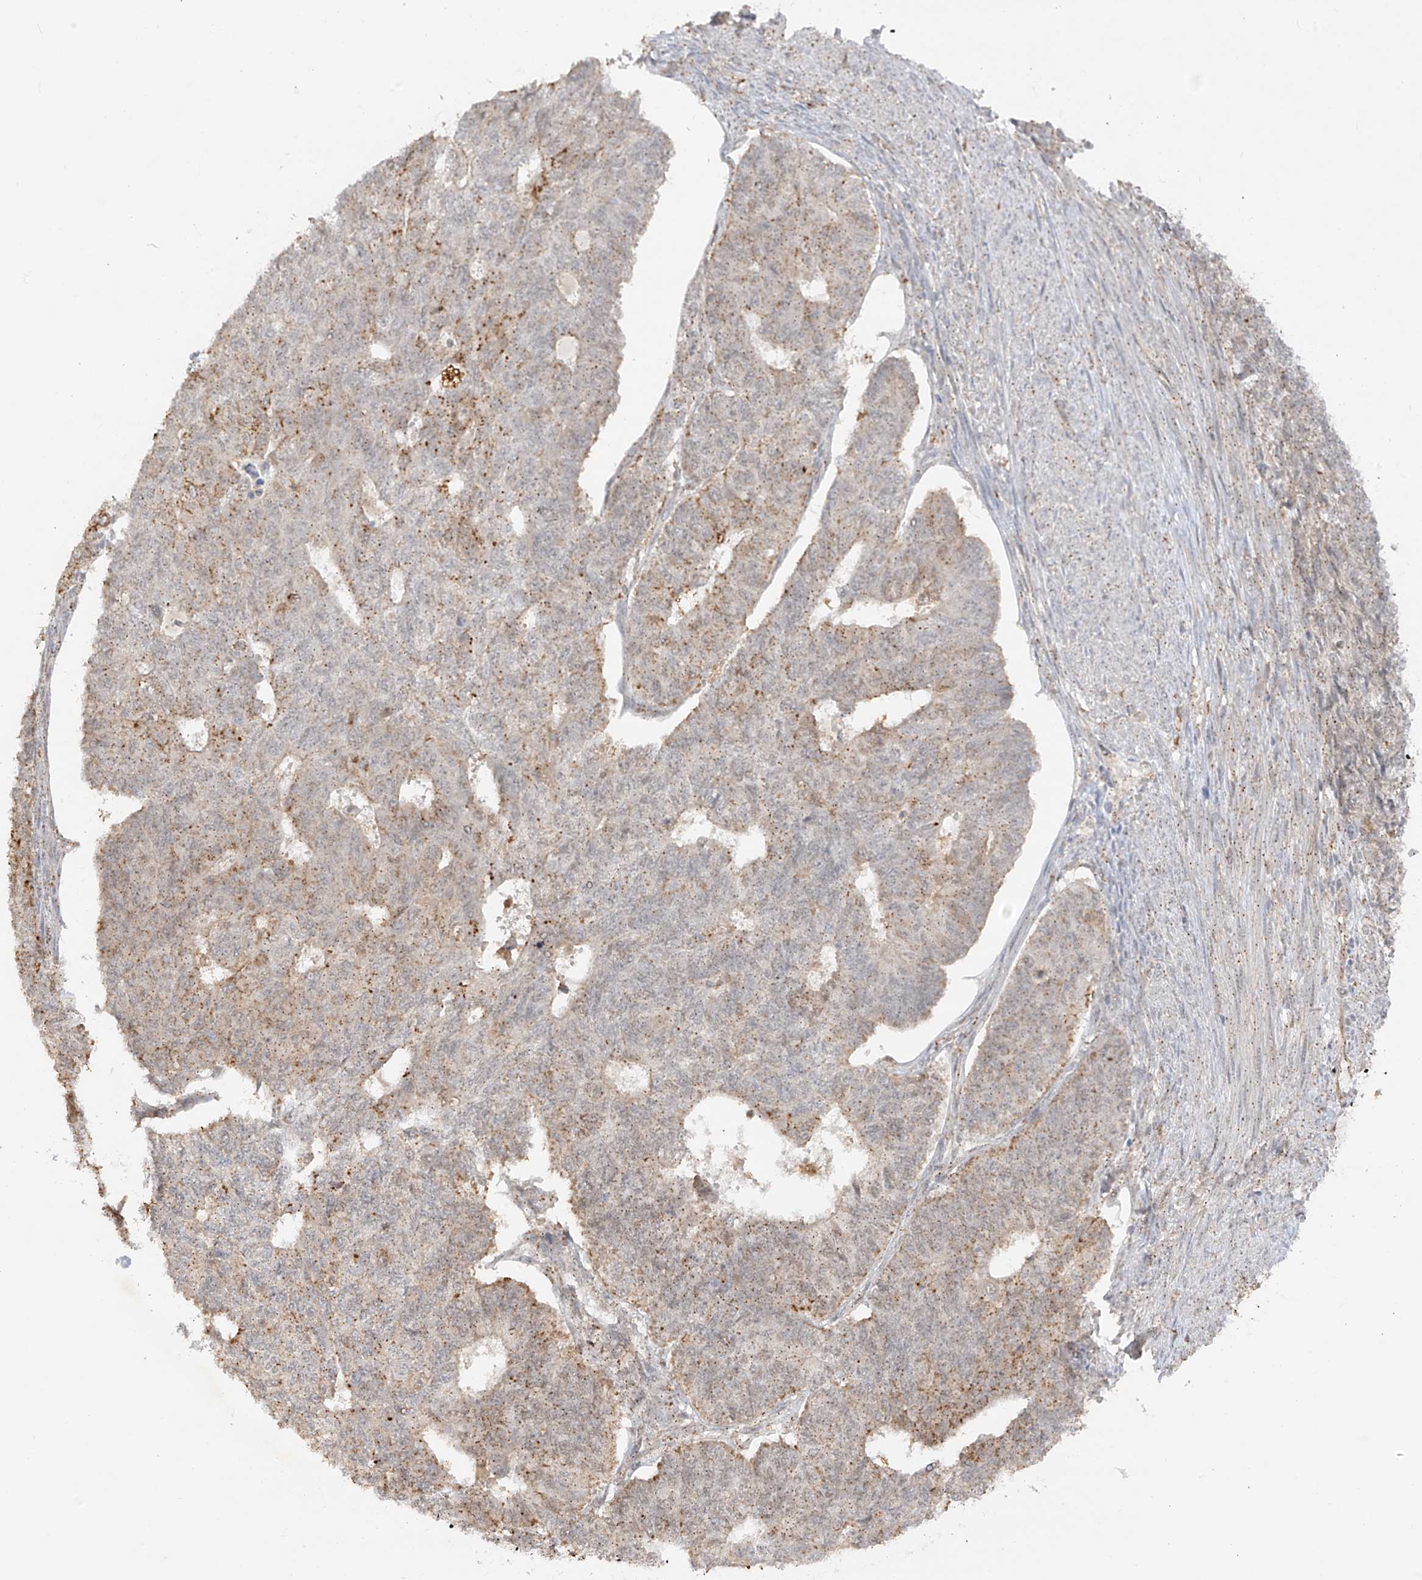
{"staining": {"intensity": "moderate", "quantity": "25%-75%", "location": "cytoplasmic/membranous"}, "tissue": "endometrial cancer", "cell_type": "Tumor cells", "image_type": "cancer", "snomed": [{"axis": "morphology", "description": "Adenocarcinoma, NOS"}, {"axis": "topography", "description": "Endometrium"}], "caption": "This is an image of immunohistochemistry staining of endometrial cancer, which shows moderate staining in the cytoplasmic/membranous of tumor cells.", "gene": "N4BP3", "patient": {"sex": "female", "age": 32}}